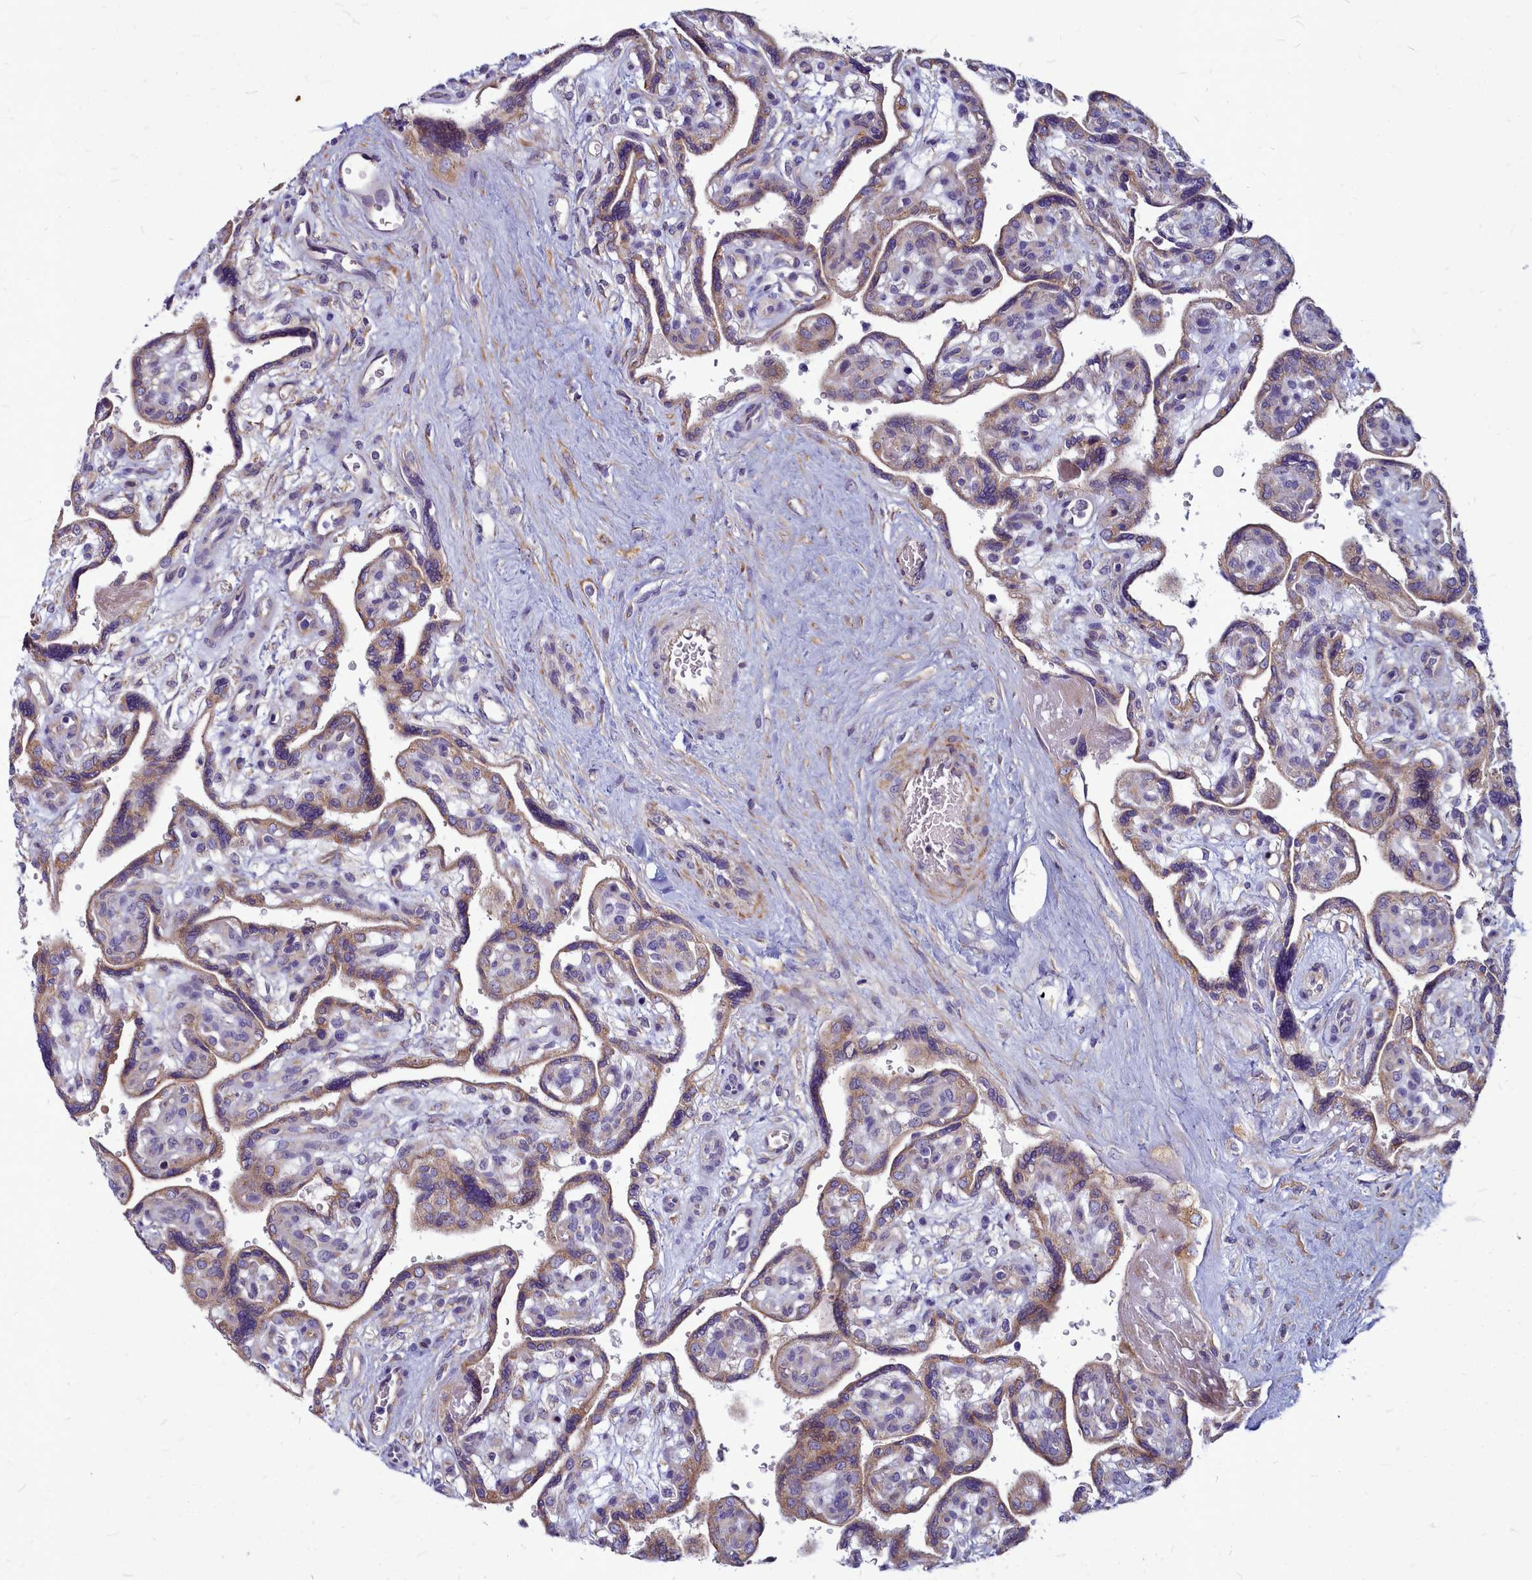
{"staining": {"intensity": "moderate", "quantity": "25%-75%", "location": "cytoplasmic/membranous"}, "tissue": "placenta", "cell_type": "Decidual cells", "image_type": "normal", "snomed": [{"axis": "morphology", "description": "Normal tissue, NOS"}, {"axis": "topography", "description": "Placenta"}], "caption": "IHC of normal human placenta reveals medium levels of moderate cytoplasmic/membranous positivity in about 25%-75% of decidual cells. The protein of interest is stained brown, and the nuclei are stained in blue (DAB (3,3'-diaminobenzidine) IHC with brightfield microscopy, high magnification).", "gene": "SMPD4", "patient": {"sex": "female", "age": 39}}